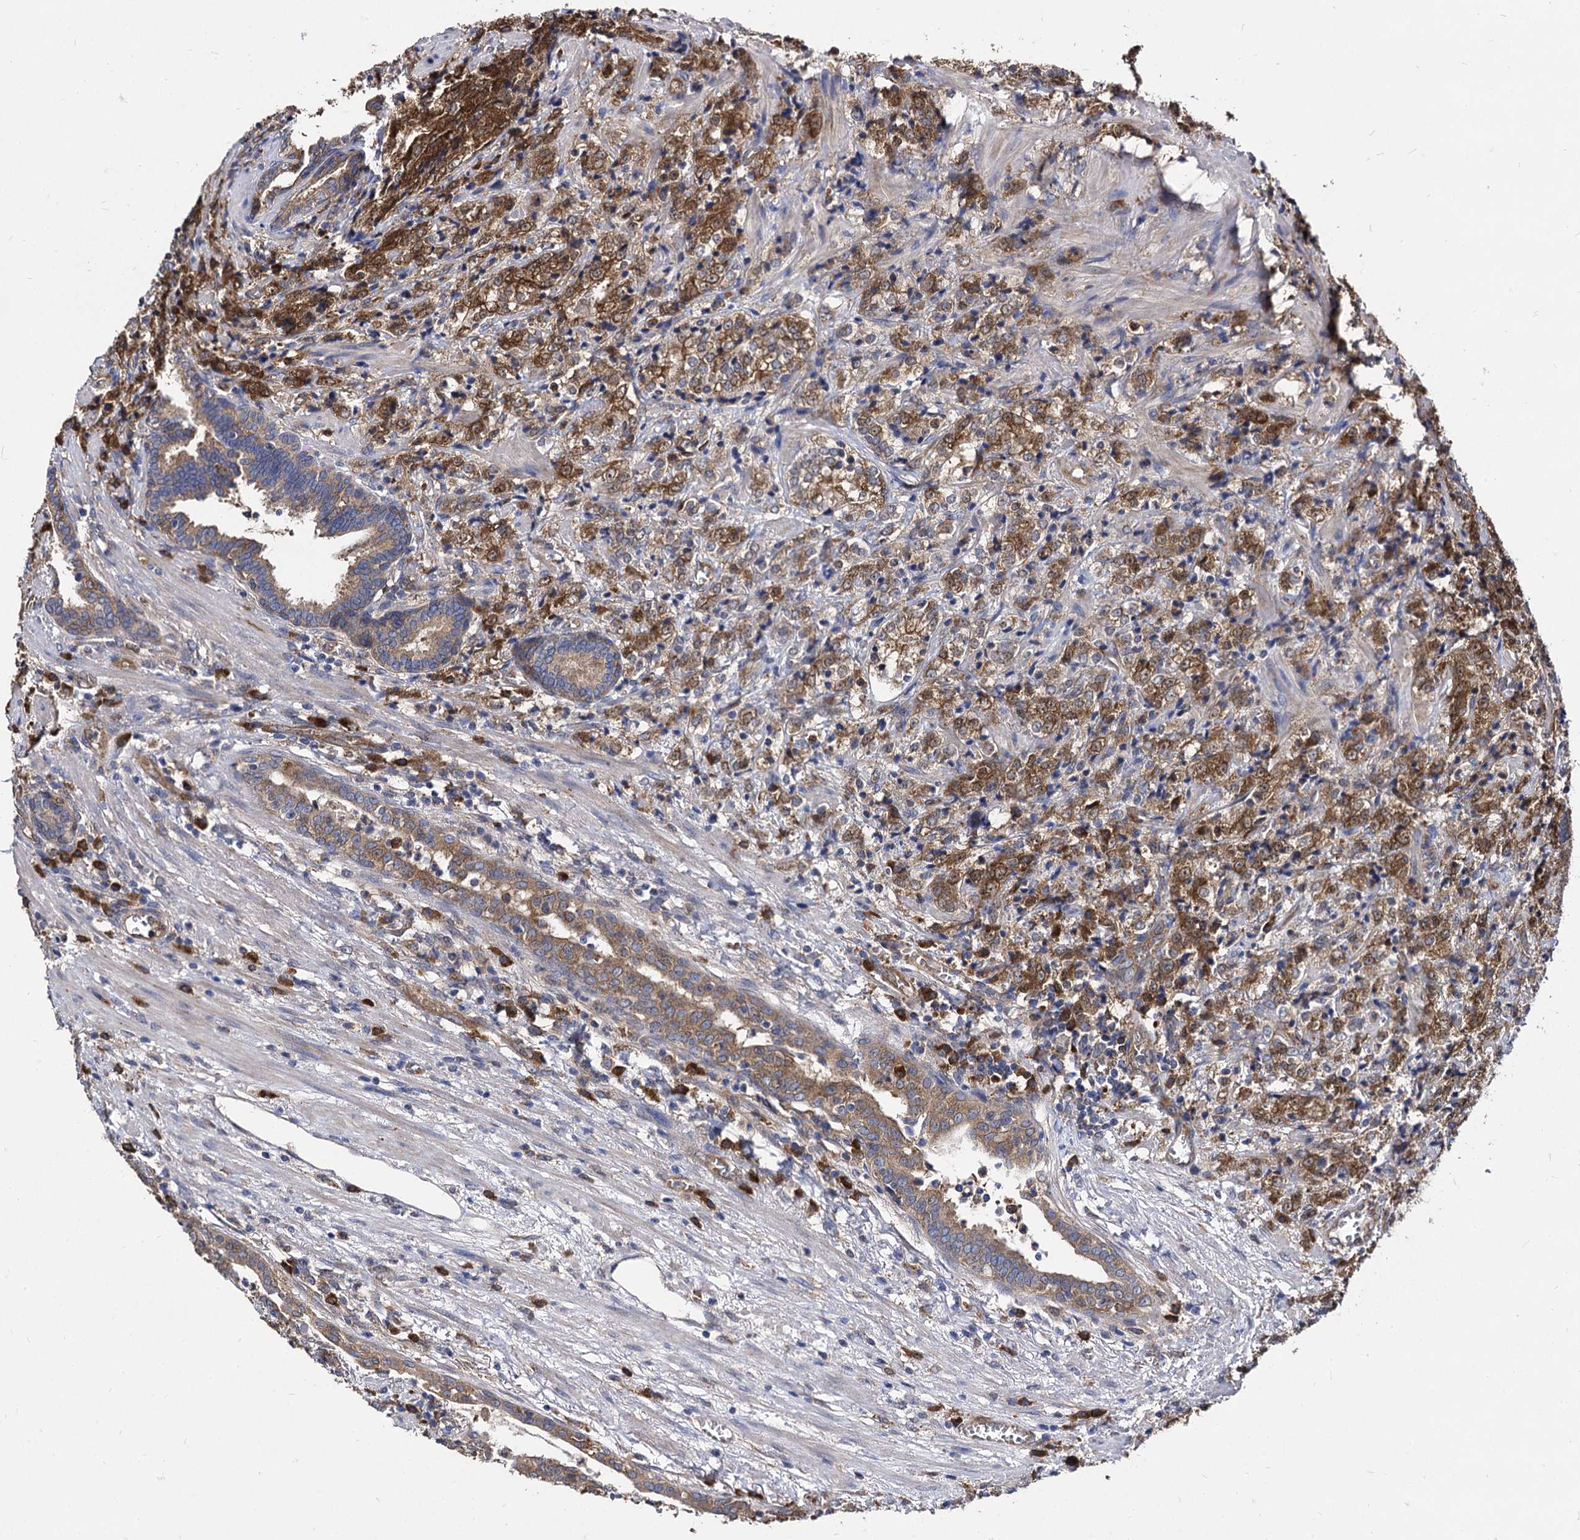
{"staining": {"intensity": "moderate", "quantity": ">75%", "location": "cytoplasmic/membranous"}, "tissue": "prostate cancer", "cell_type": "Tumor cells", "image_type": "cancer", "snomed": [{"axis": "morphology", "description": "Adenocarcinoma, High grade"}, {"axis": "topography", "description": "Prostate"}], "caption": "Protein expression analysis of adenocarcinoma (high-grade) (prostate) demonstrates moderate cytoplasmic/membranous staining in about >75% of tumor cells.", "gene": "NME1", "patient": {"sex": "male", "age": 69}}